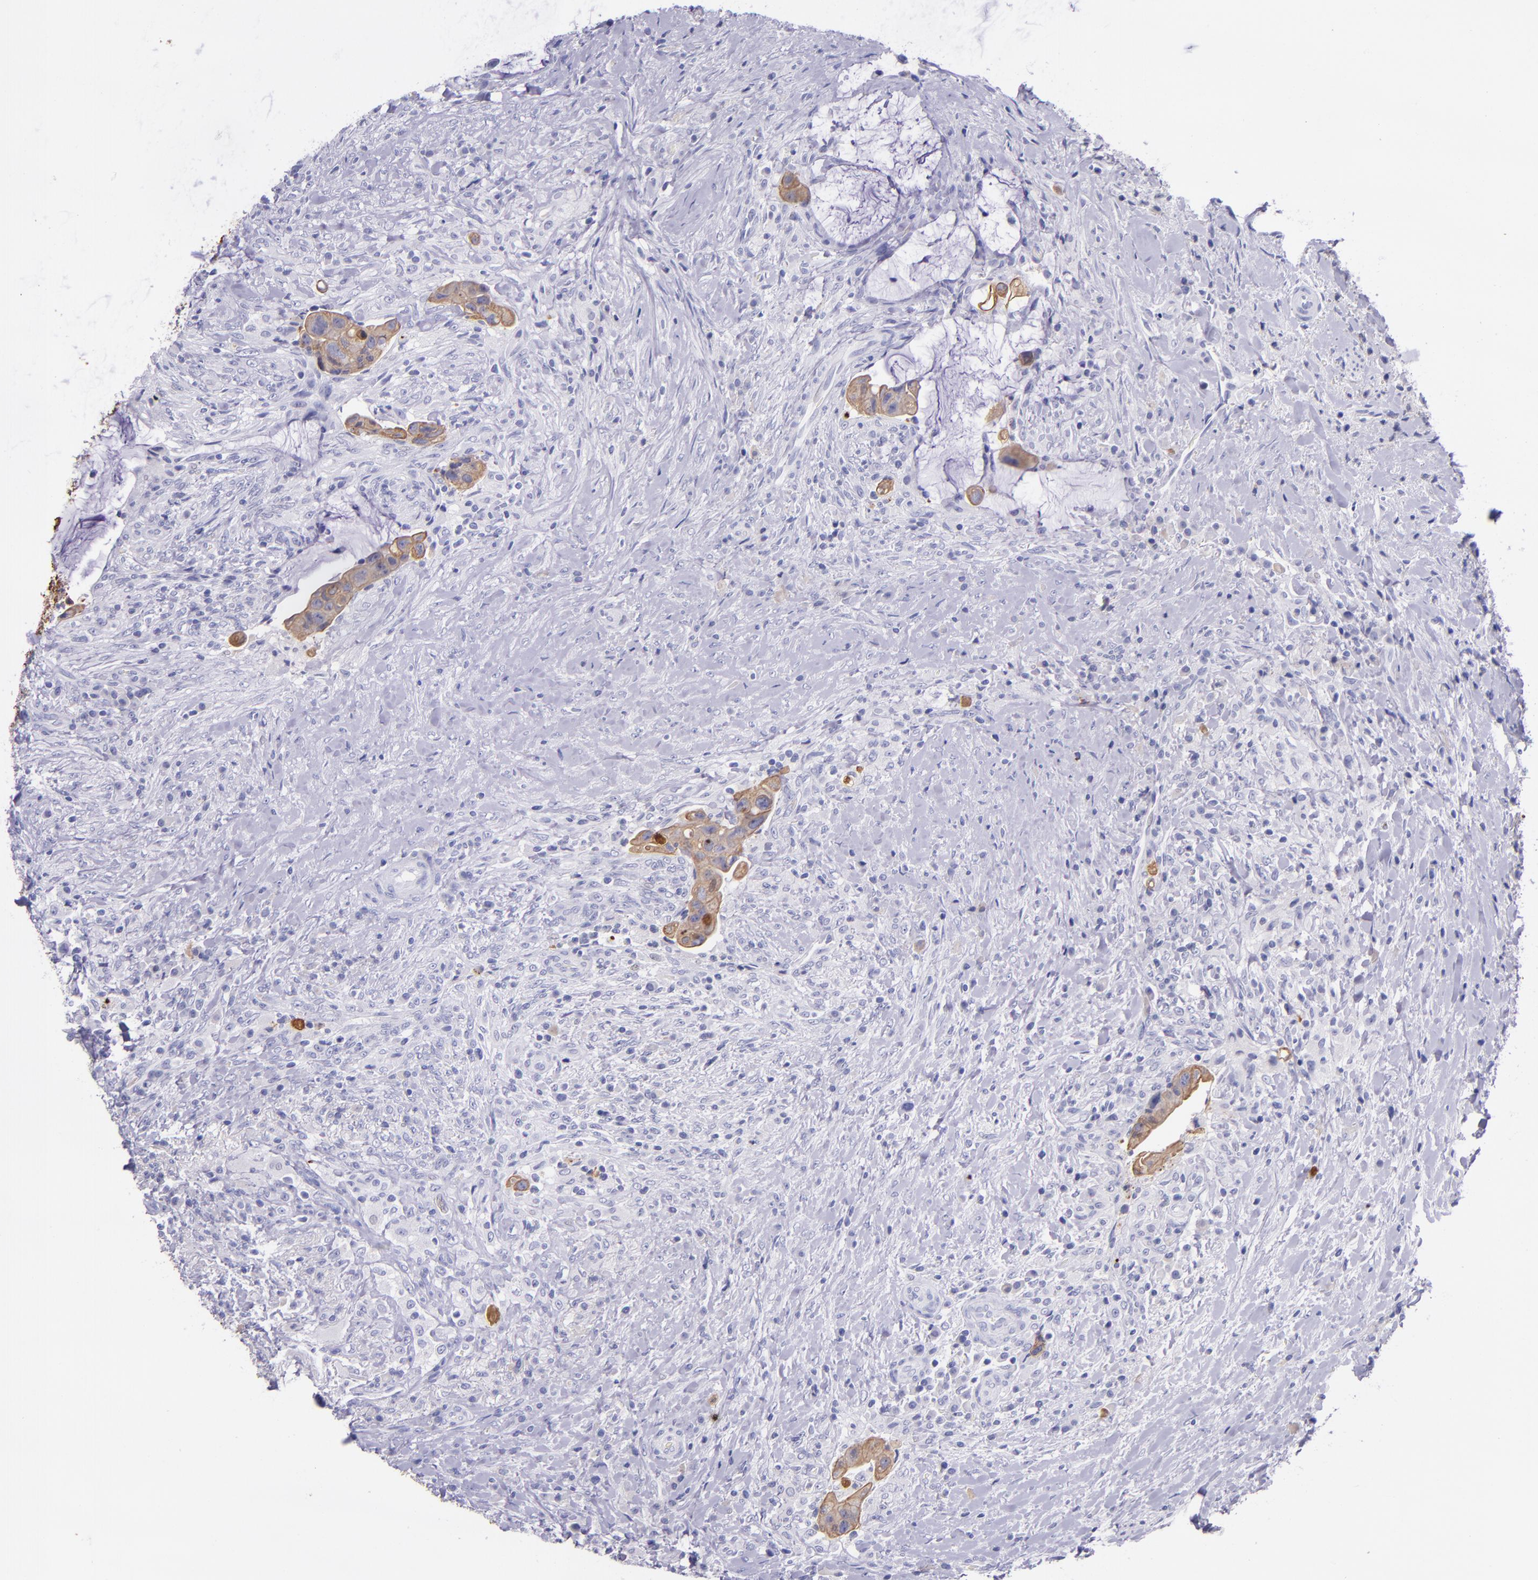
{"staining": {"intensity": "moderate", "quantity": ">75%", "location": "cytoplasmic/membranous"}, "tissue": "colorectal cancer", "cell_type": "Tumor cells", "image_type": "cancer", "snomed": [{"axis": "morphology", "description": "Adenocarcinoma, NOS"}, {"axis": "topography", "description": "Rectum"}], "caption": "The photomicrograph displays staining of colorectal cancer, revealing moderate cytoplasmic/membranous protein staining (brown color) within tumor cells.", "gene": "KRT4", "patient": {"sex": "female", "age": 71}}